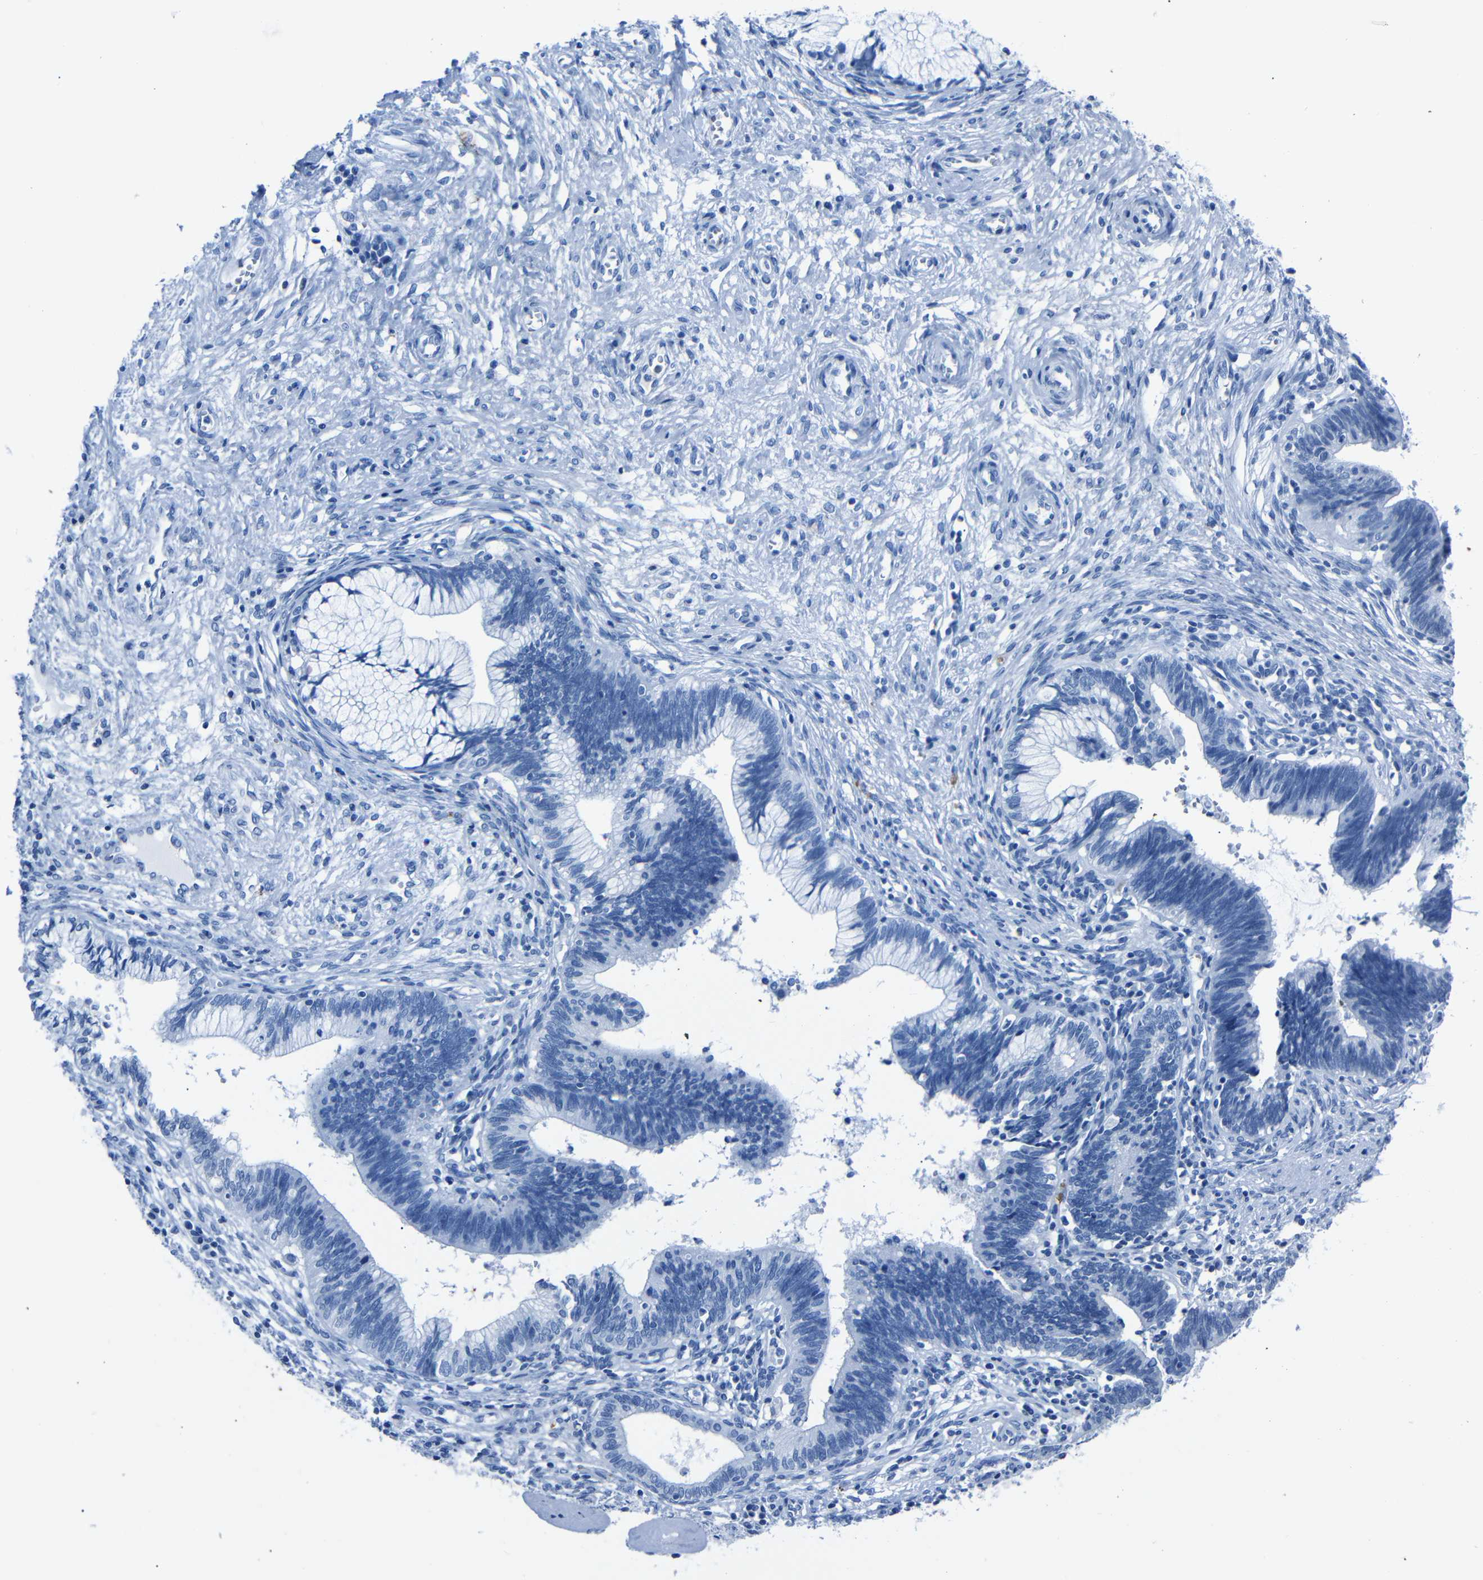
{"staining": {"intensity": "negative", "quantity": "none", "location": "none"}, "tissue": "cervical cancer", "cell_type": "Tumor cells", "image_type": "cancer", "snomed": [{"axis": "morphology", "description": "Adenocarcinoma, NOS"}, {"axis": "topography", "description": "Cervix"}], "caption": "Micrograph shows no protein expression in tumor cells of cervical cancer (adenocarcinoma) tissue. (DAB (3,3'-diaminobenzidine) immunohistochemistry, high magnification).", "gene": "CLDN11", "patient": {"sex": "female", "age": 44}}